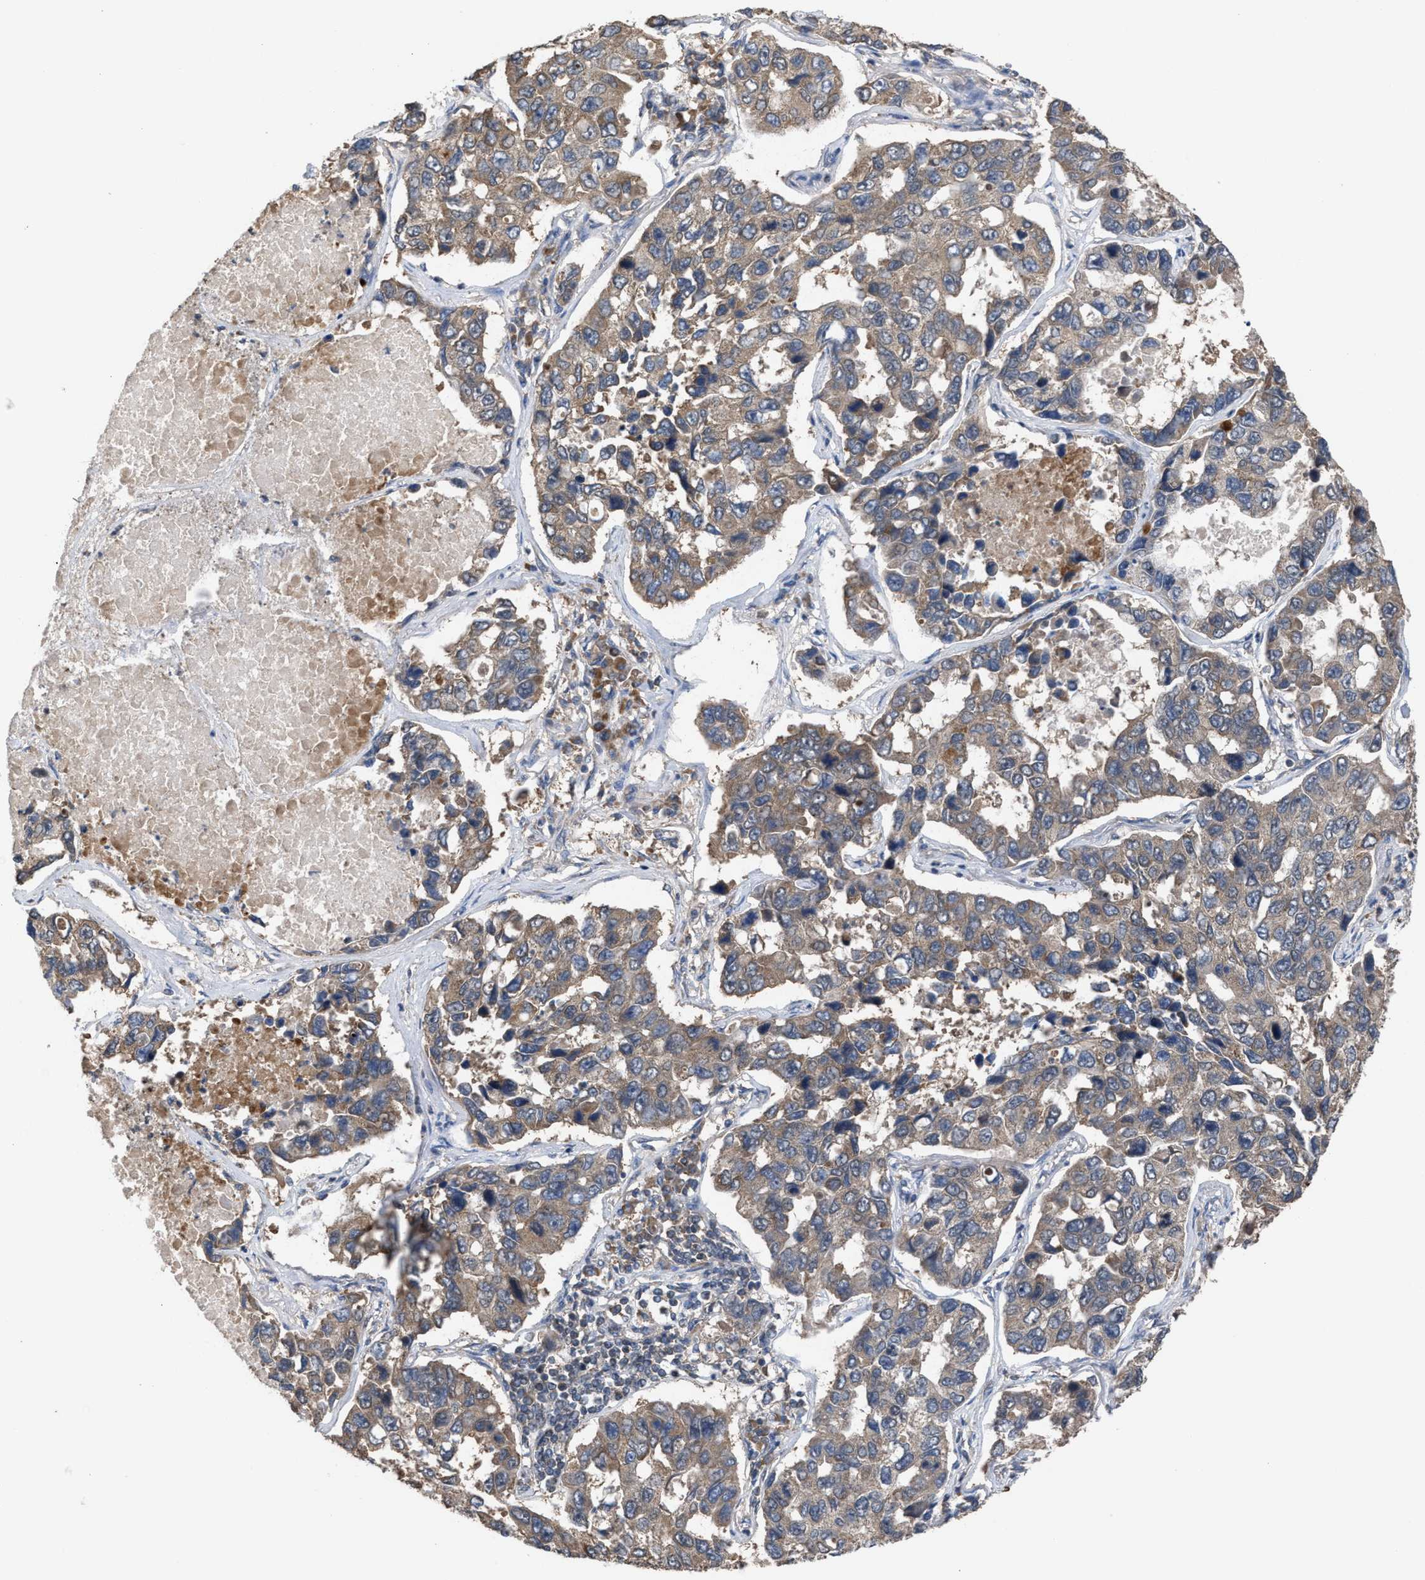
{"staining": {"intensity": "weak", "quantity": ">75%", "location": "cytoplasmic/membranous"}, "tissue": "lung cancer", "cell_type": "Tumor cells", "image_type": "cancer", "snomed": [{"axis": "morphology", "description": "Adenocarcinoma, NOS"}, {"axis": "topography", "description": "Lung"}], "caption": "Protein expression by immunohistochemistry shows weak cytoplasmic/membranous staining in about >75% of tumor cells in lung cancer.", "gene": "C9orf78", "patient": {"sex": "male", "age": 64}}